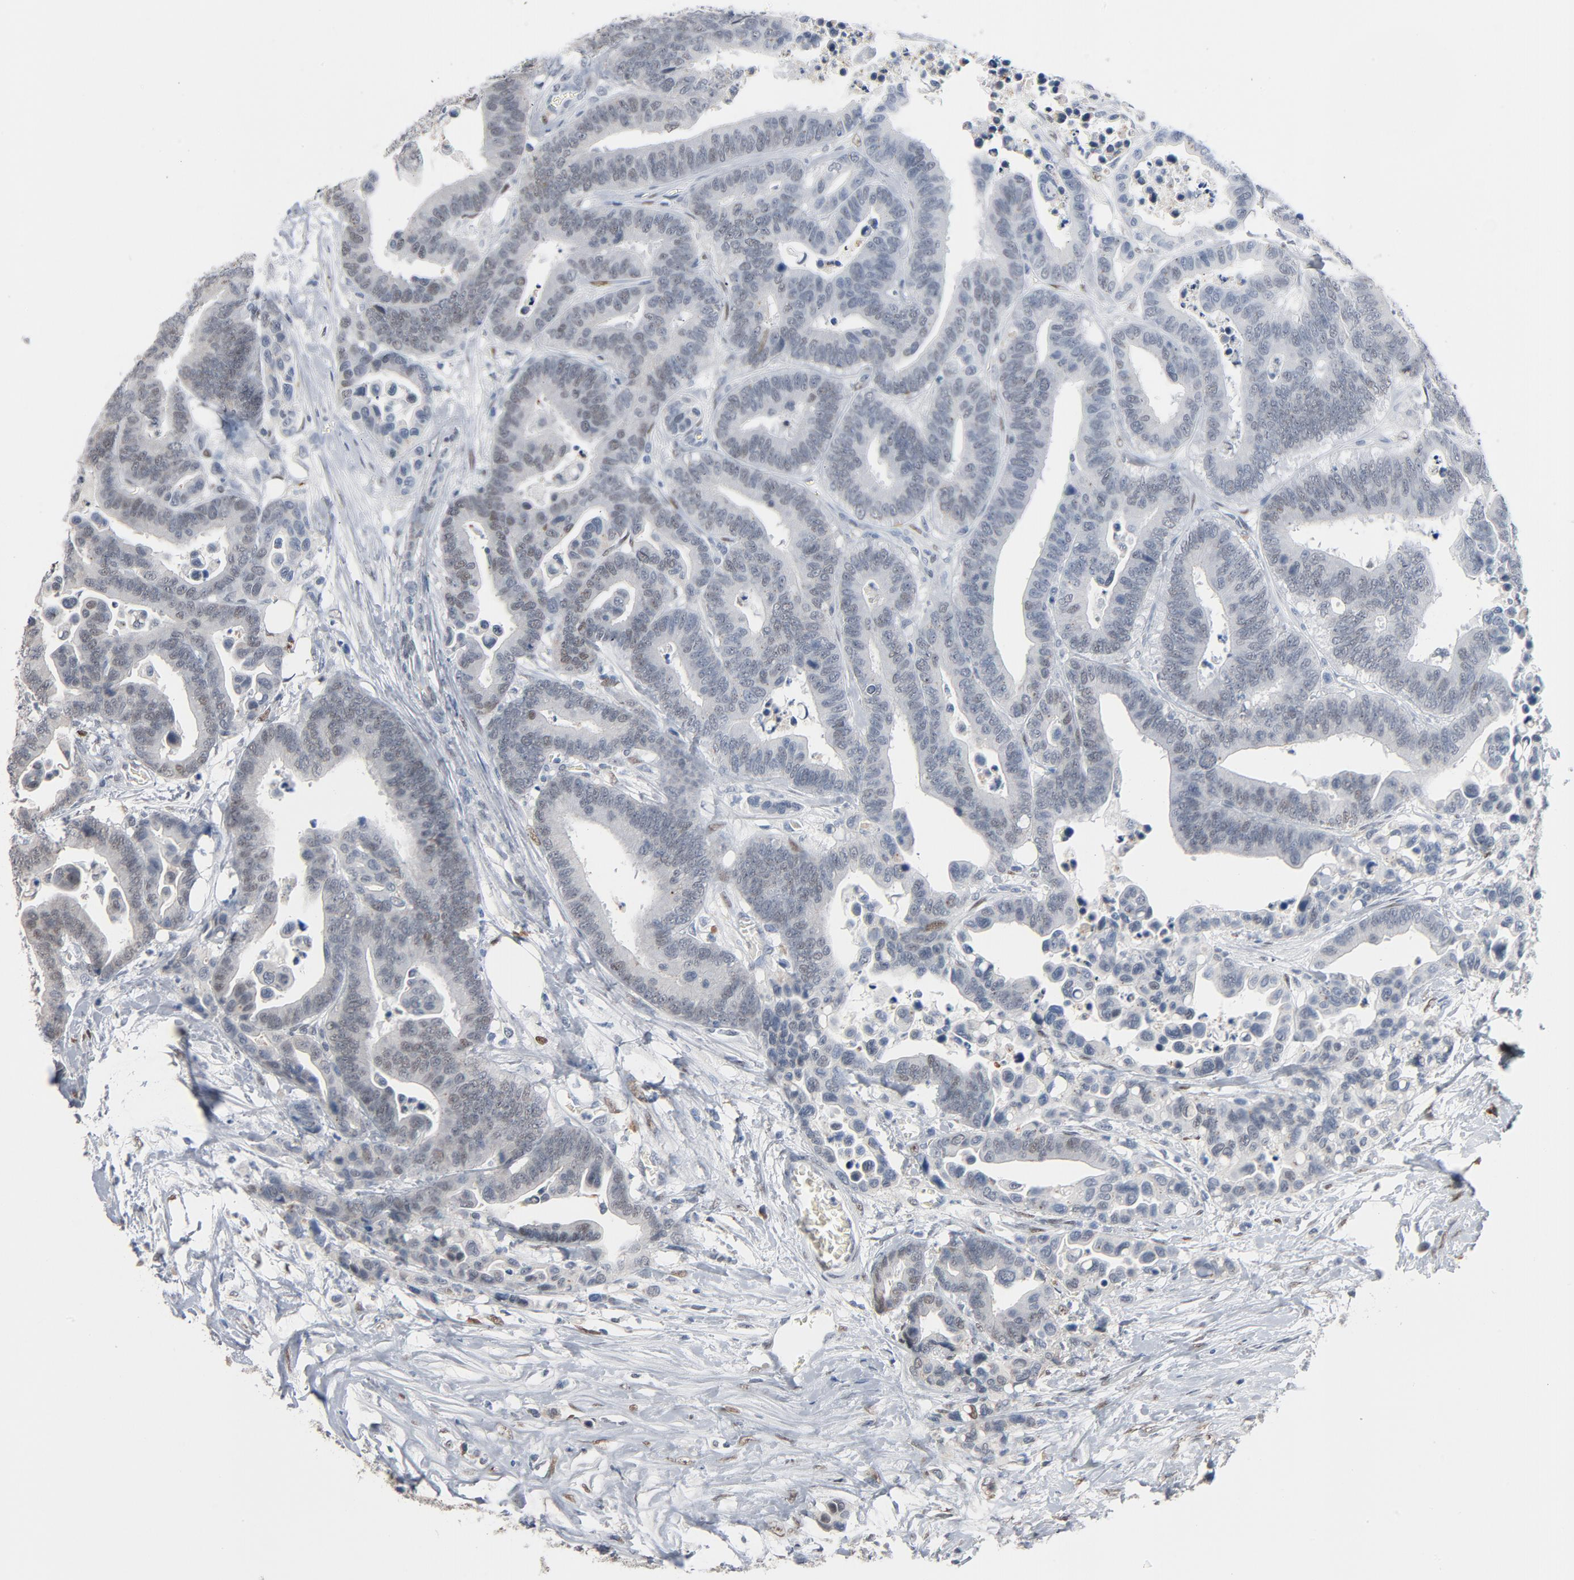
{"staining": {"intensity": "negative", "quantity": "none", "location": "none"}, "tissue": "colorectal cancer", "cell_type": "Tumor cells", "image_type": "cancer", "snomed": [{"axis": "morphology", "description": "Adenocarcinoma, NOS"}, {"axis": "topography", "description": "Colon"}], "caption": "A high-resolution histopathology image shows IHC staining of colorectal cancer (adenocarcinoma), which displays no significant expression in tumor cells.", "gene": "FOXP1", "patient": {"sex": "male", "age": 82}}